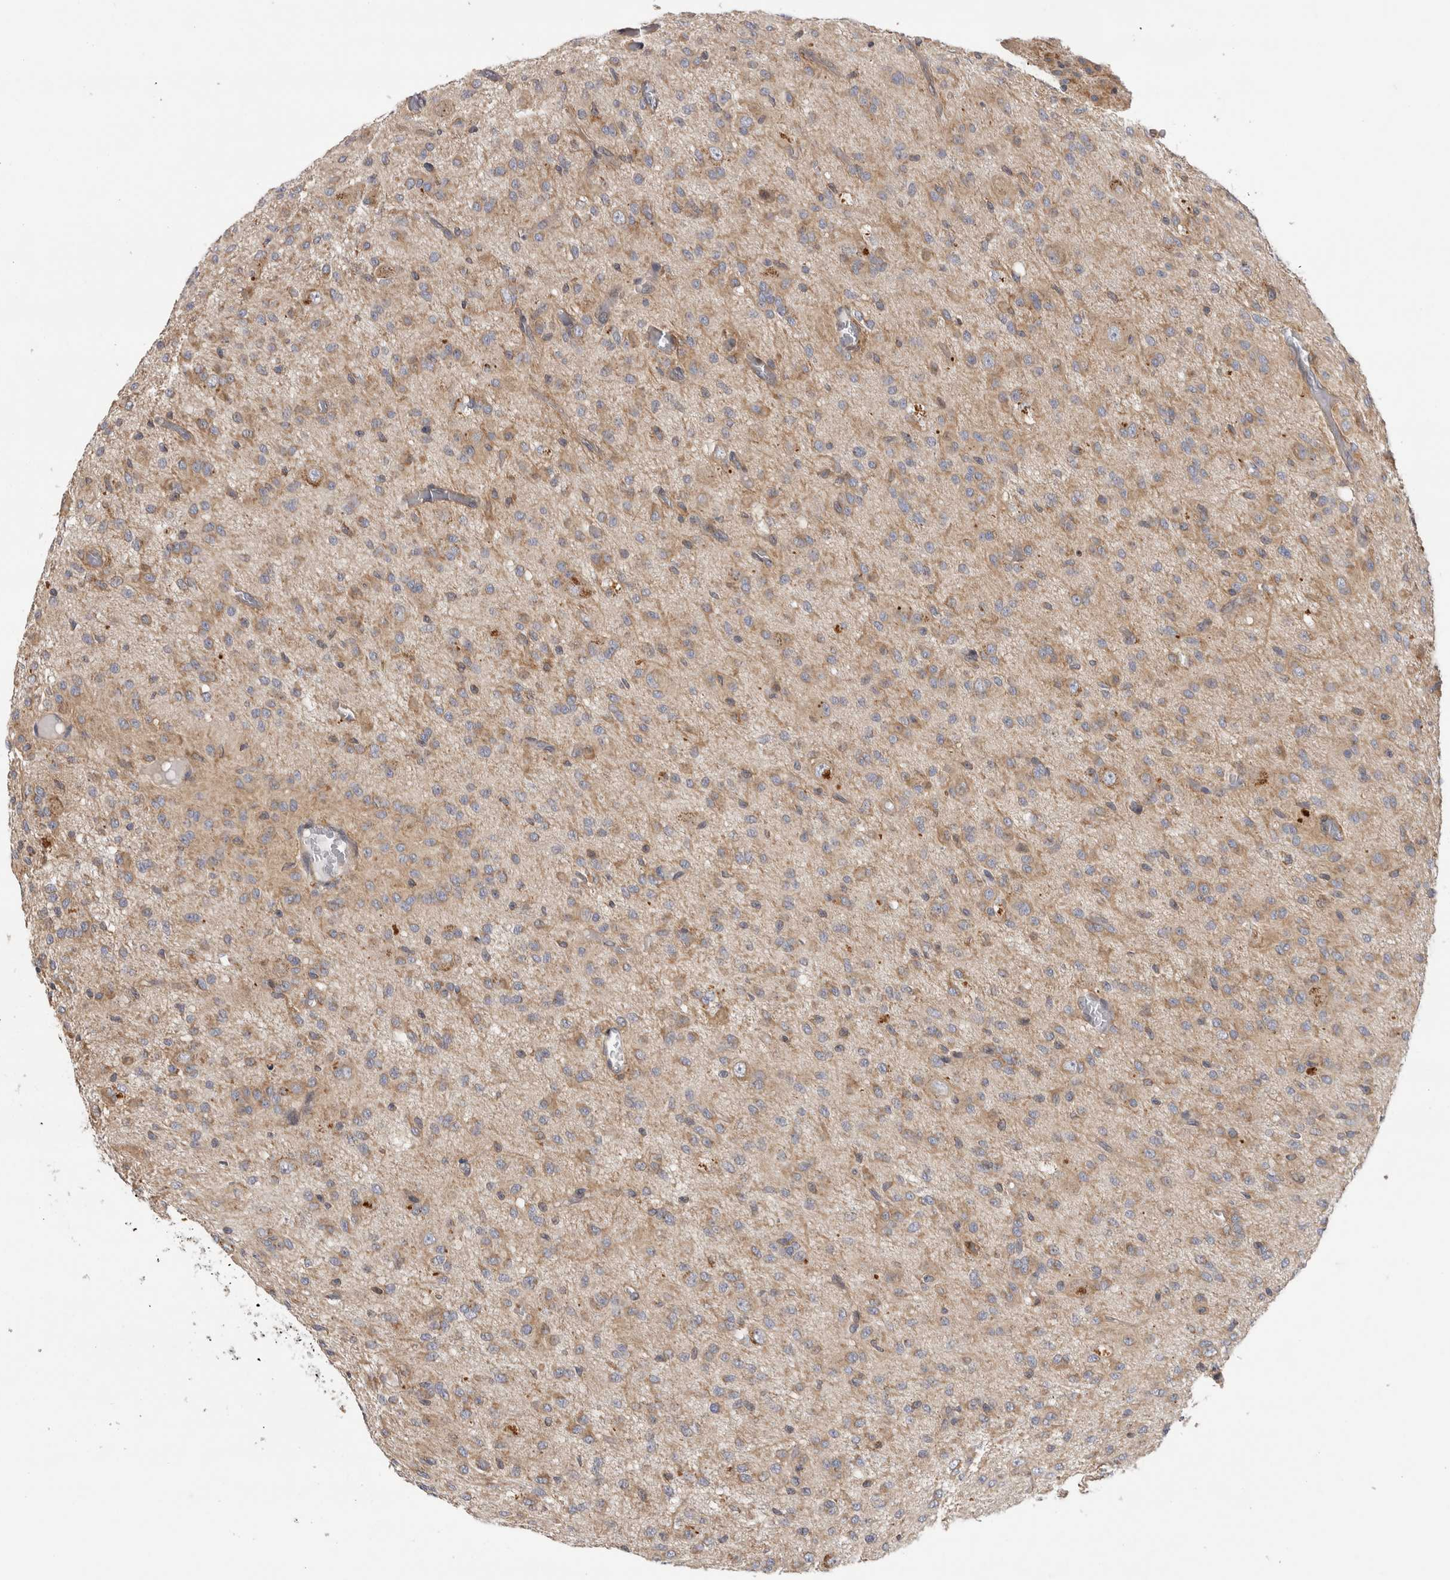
{"staining": {"intensity": "weak", "quantity": ">75%", "location": "cytoplasmic/membranous"}, "tissue": "glioma", "cell_type": "Tumor cells", "image_type": "cancer", "snomed": [{"axis": "morphology", "description": "Glioma, malignant, High grade"}, {"axis": "topography", "description": "Brain"}], "caption": "This image shows IHC staining of human high-grade glioma (malignant), with low weak cytoplasmic/membranous expression in about >75% of tumor cells.", "gene": "GRIK2", "patient": {"sex": "female", "age": 59}}